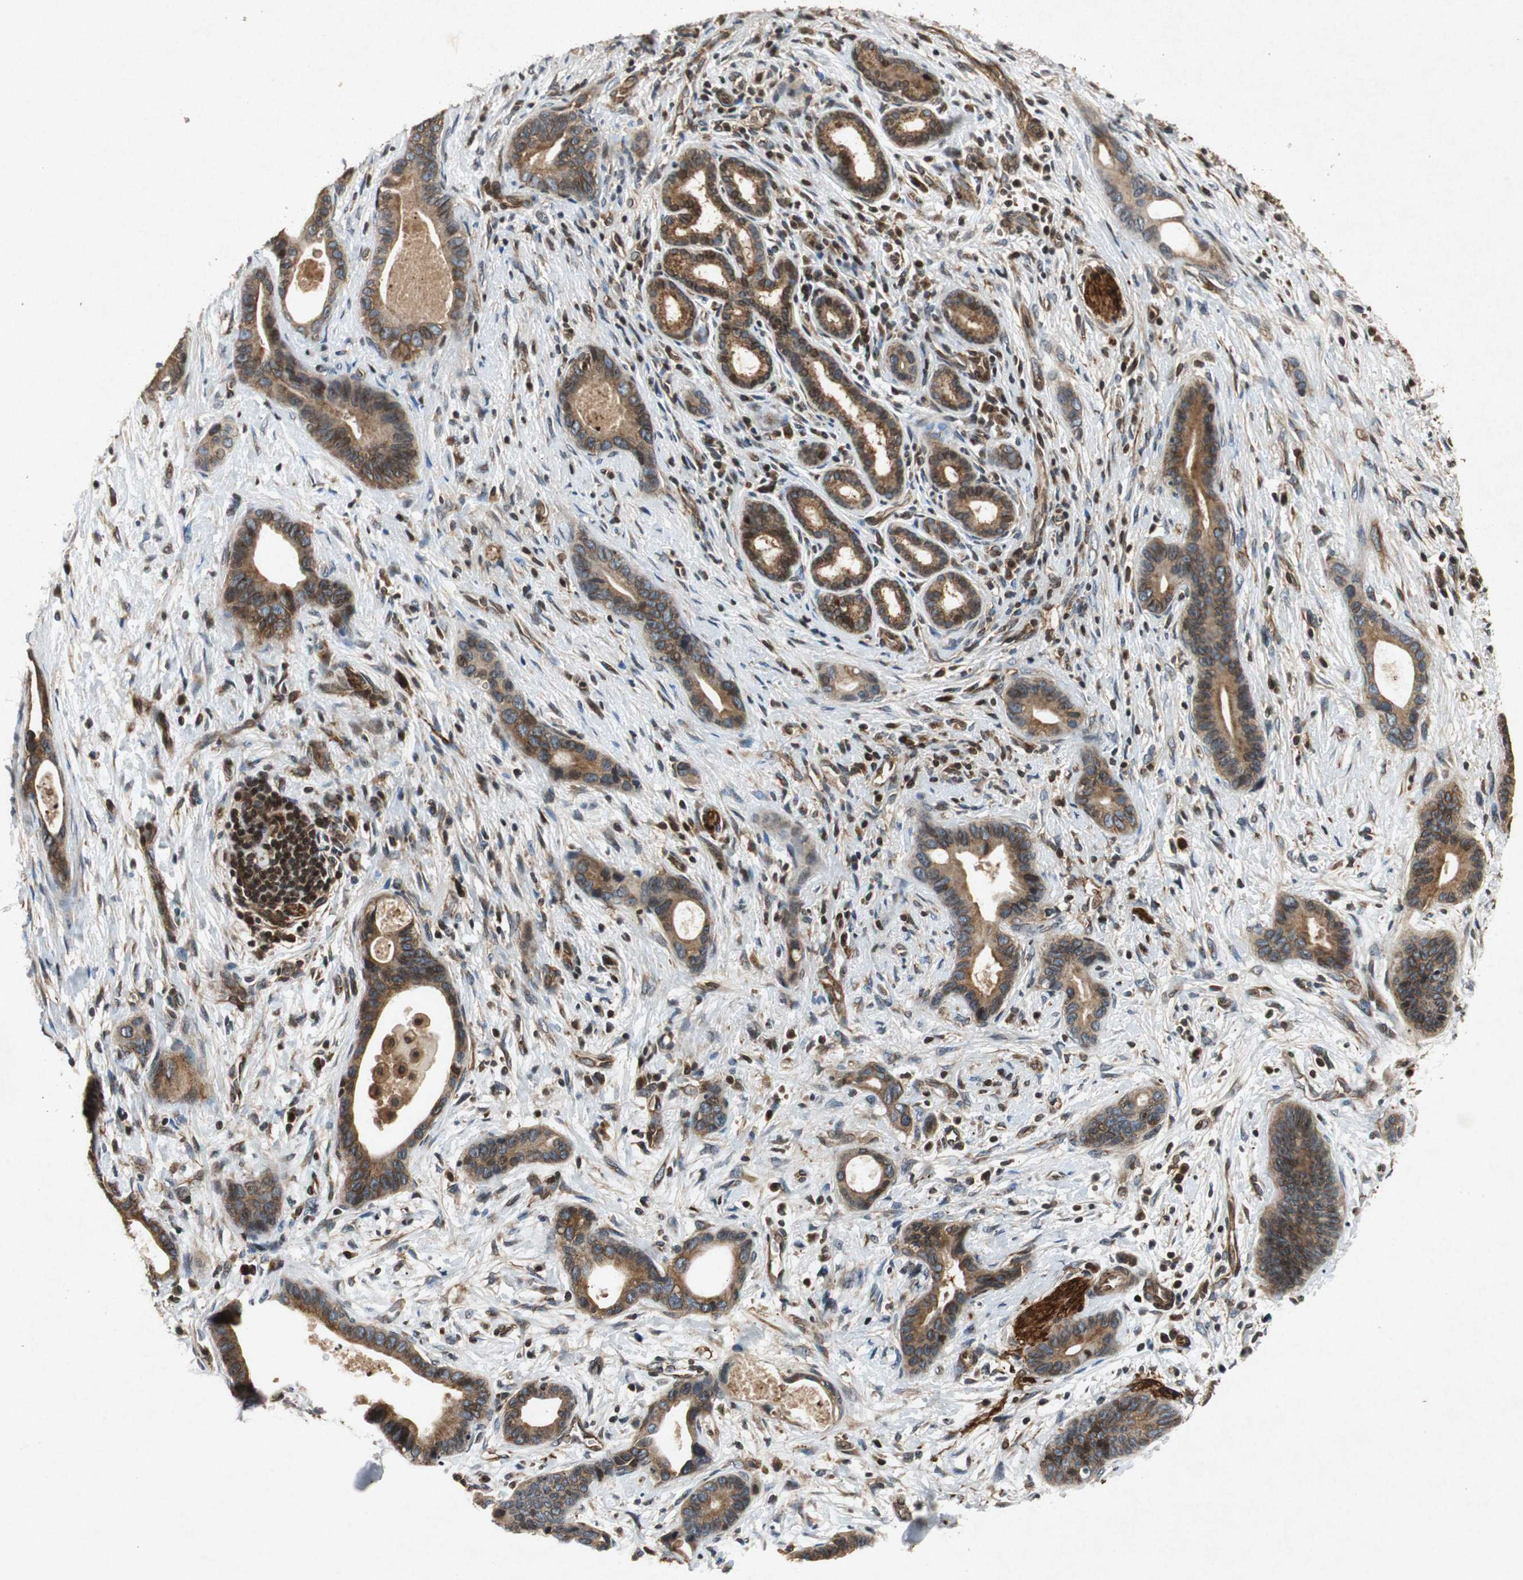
{"staining": {"intensity": "moderate", "quantity": ">75%", "location": "cytoplasmic/membranous"}, "tissue": "liver cancer", "cell_type": "Tumor cells", "image_type": "cancer", "snomed": [{"axis": "morphology", "description": "Cholangiocarcinoma"}, {"axis": "topography", "description": "Liver"}], "caption": "The photomicrograph reveals a brown stain indicating the presence of a protein in the cytoplasmic/membranous of tumor cells in liver cancer (cholangiocarcinoma).", "gene": "TUBA4A", "patient": {"sex": "female", "age": 55}}